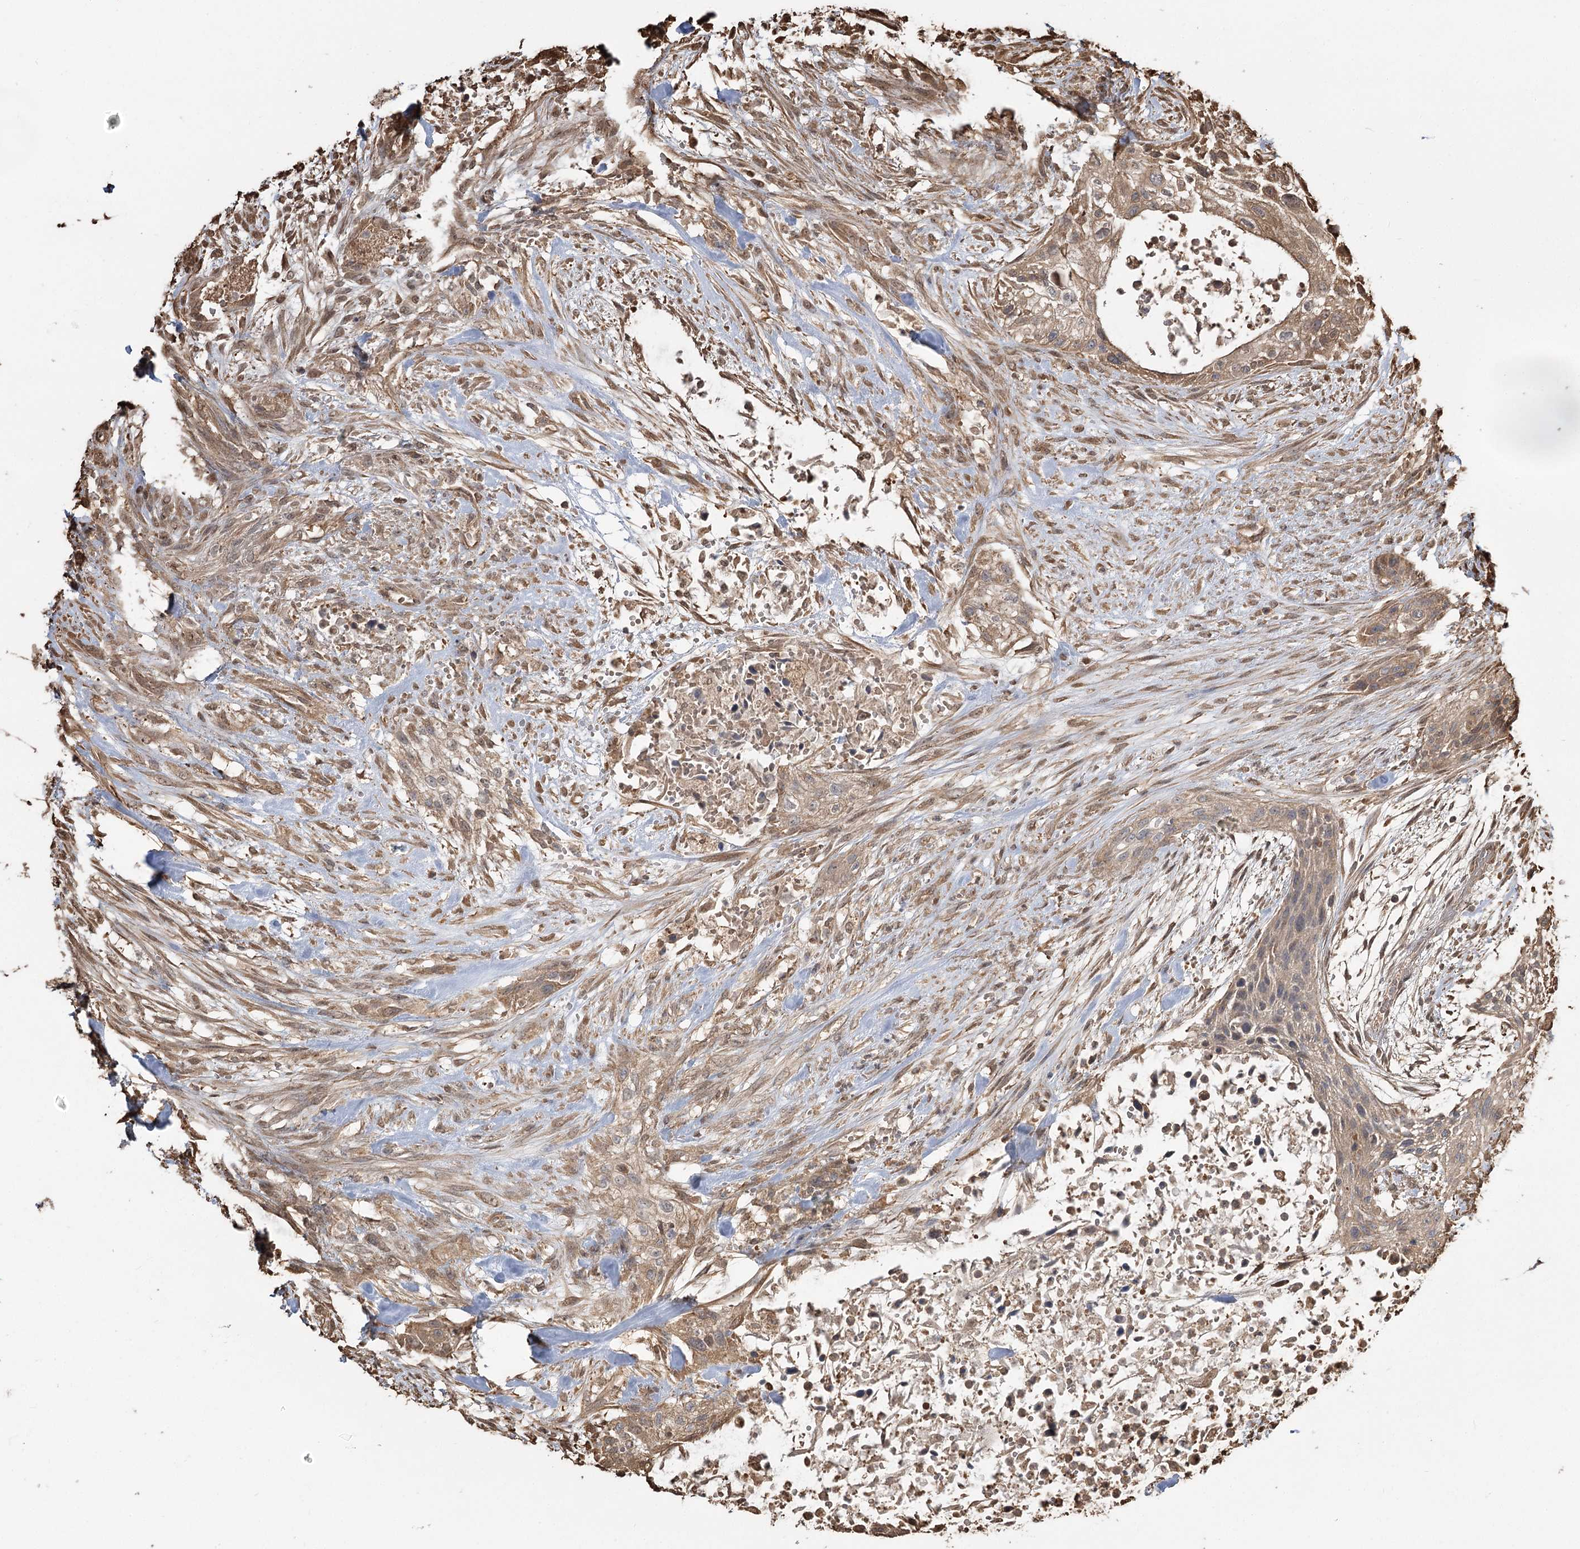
{"staining": {"intensity": "weak", "quantity": ">75%", "location": "cytoplasmic/membranous"}, "tissue": "urothelial cancer", "cell_type": "Tumor cells", "image_type": "cancer", "snomed": [{"axis": "morphology", "description": "Urothelial carcinoma, High grade"}, {"axis": "topography", "description": "Urinary bladder"}], "caption": "This micrograph shows immunohistochemistry staining of urothelial cancer, with low weak cytoplasmic/membranous staining in about >75% of tumor cells.", "gene": "PLCH1", "patient": {"sex": "male", "age": 35}}